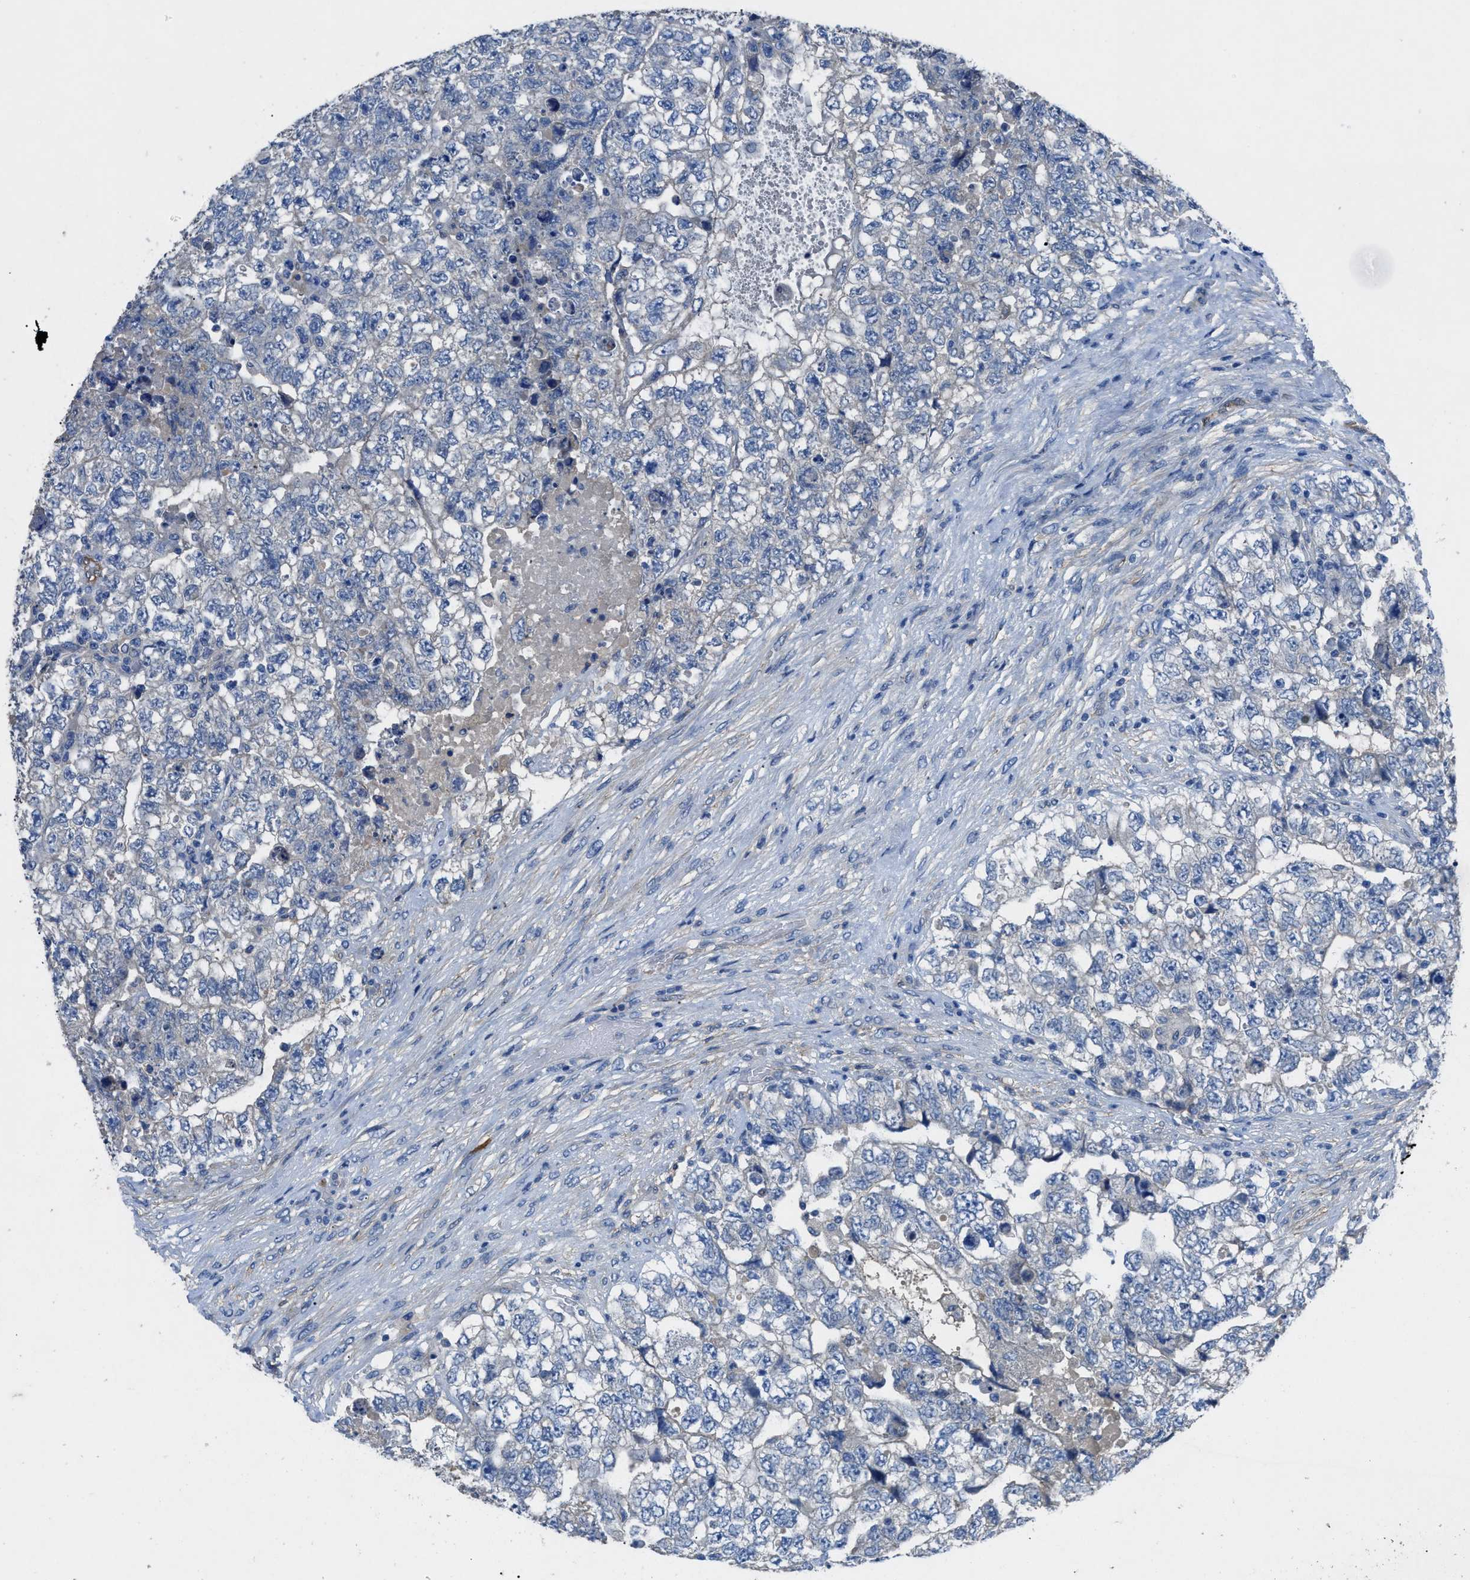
{"staining": {"intensity": "negative", "quantity": "none", "location": "none"}, "tissue": "testis cancer", "cell_type": "Tumor cells", "image_type": "cancer", "snomed": [{"axis": "morphology", "description": "Carcinoma, Embryonal, NOS"}, {"axis": "topography", "description": "Testis"}], "caption": "This is an IHC image of testis cancer. There is no expression in tumor cells.", "gene": "PTGFRN", "patient": {"sex": "male", "age": 36}}